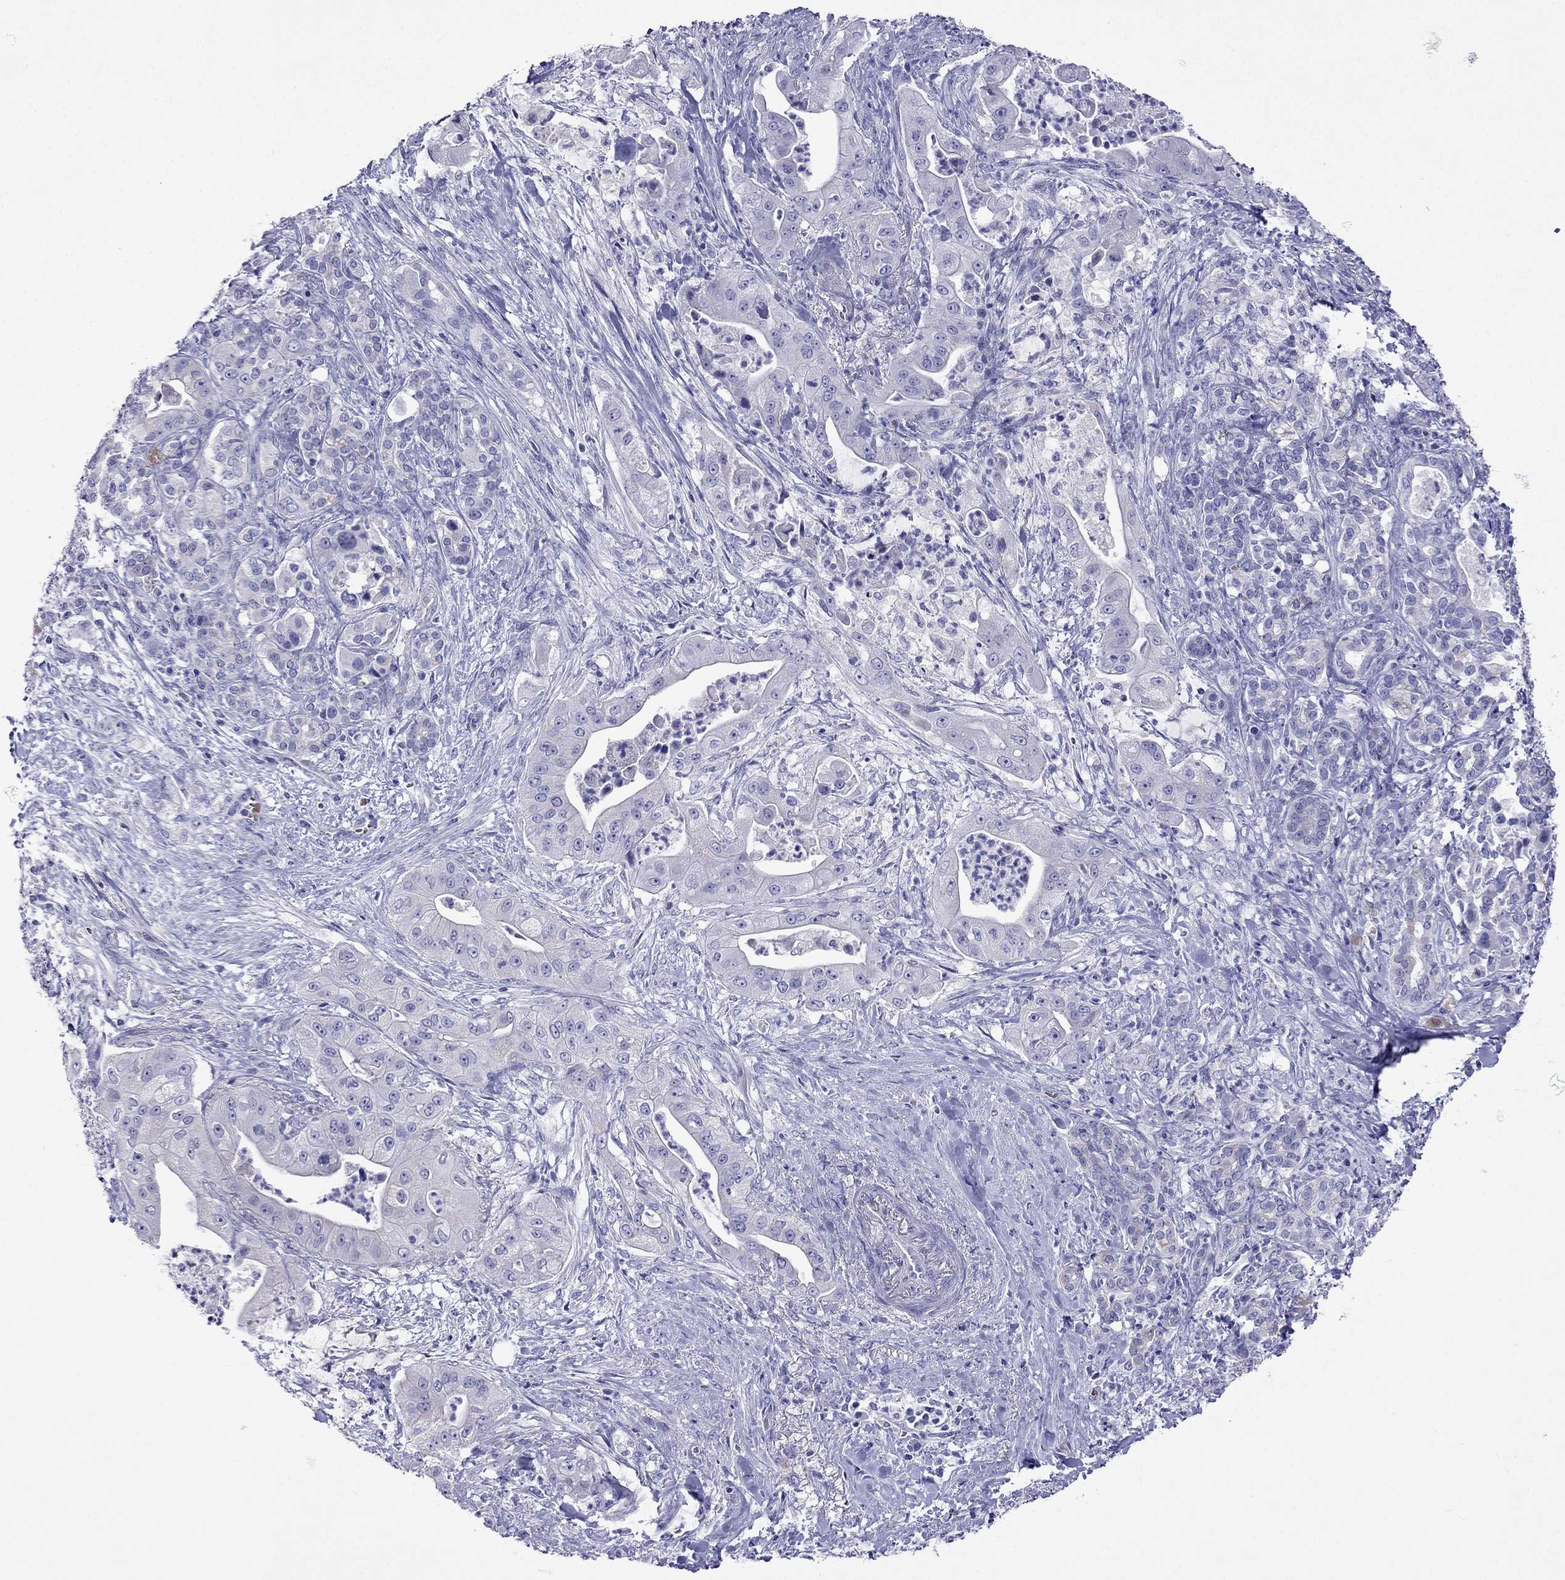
{"staining": {"intensity": "negative", "quantity": "none", "location": "none"}, "tissue": "pancreatic cancer", "cell_type": "Tumor cells", "image_type": "cancer", "snomed": [{"axis": "morphology", "description": "Normal tissue, NOS"}, {"axis": "morphology", "description": "Inflammation, NOS"}, {"axis": "morphology", "description": "Adenocarcinoma, NOS"}, {"axis": "topography", "description": "Pancreas"}], "caption": "A micrograph of adenocarcinoma (pancreatic) stained for a protein shows no brown staining in tumor cells.", "gene": "TDRD1", "patient": {"sex": "male", "age": 57}}